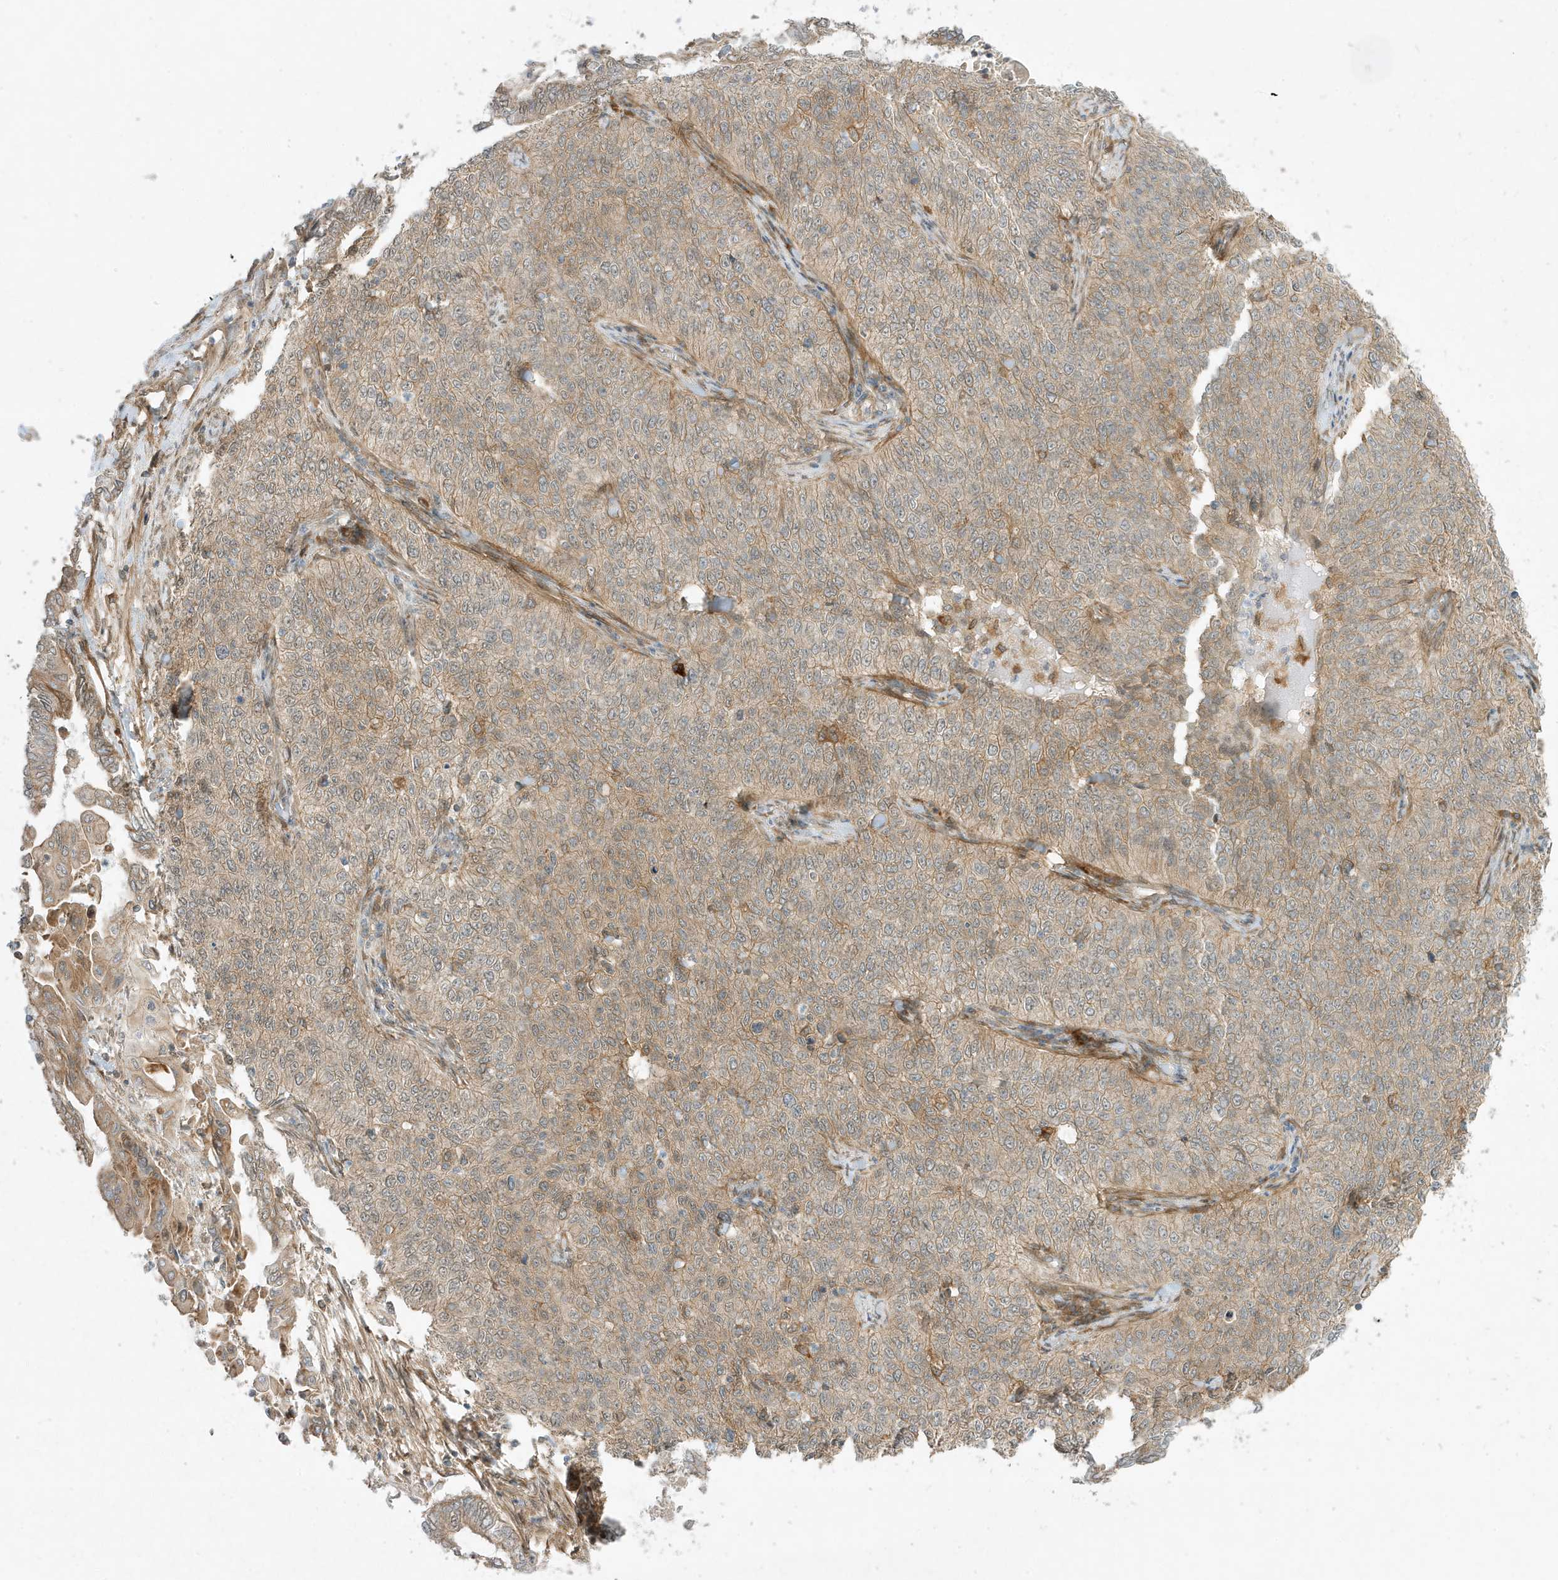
{"staining": {"intensity": "weak", "quantity": ">75%", "location": "cytoplasmic/membranous"}, "tissue": "cervical cancer", "cell_type": "Tumor cells", "image_type": "cancer", "snomed": [{"axis": "morphology", "description": "Squamous cell carcinoma, NOS"}, {"axis": "topography", "description": "Cervix"}], "caption": "High-magnification brightfield microscopy of cervical squamous cell carcinoma stained with DAB (3,3'-diaminobenzidine) (brown) and counterstained with hematoxylin (blue). tumor cells exhibit weak cytoplasmic/membranous staining is appreciated in about>75% of cells.", "gene": "SCARF2", "patient": {"sex": "female", "age": 35}}